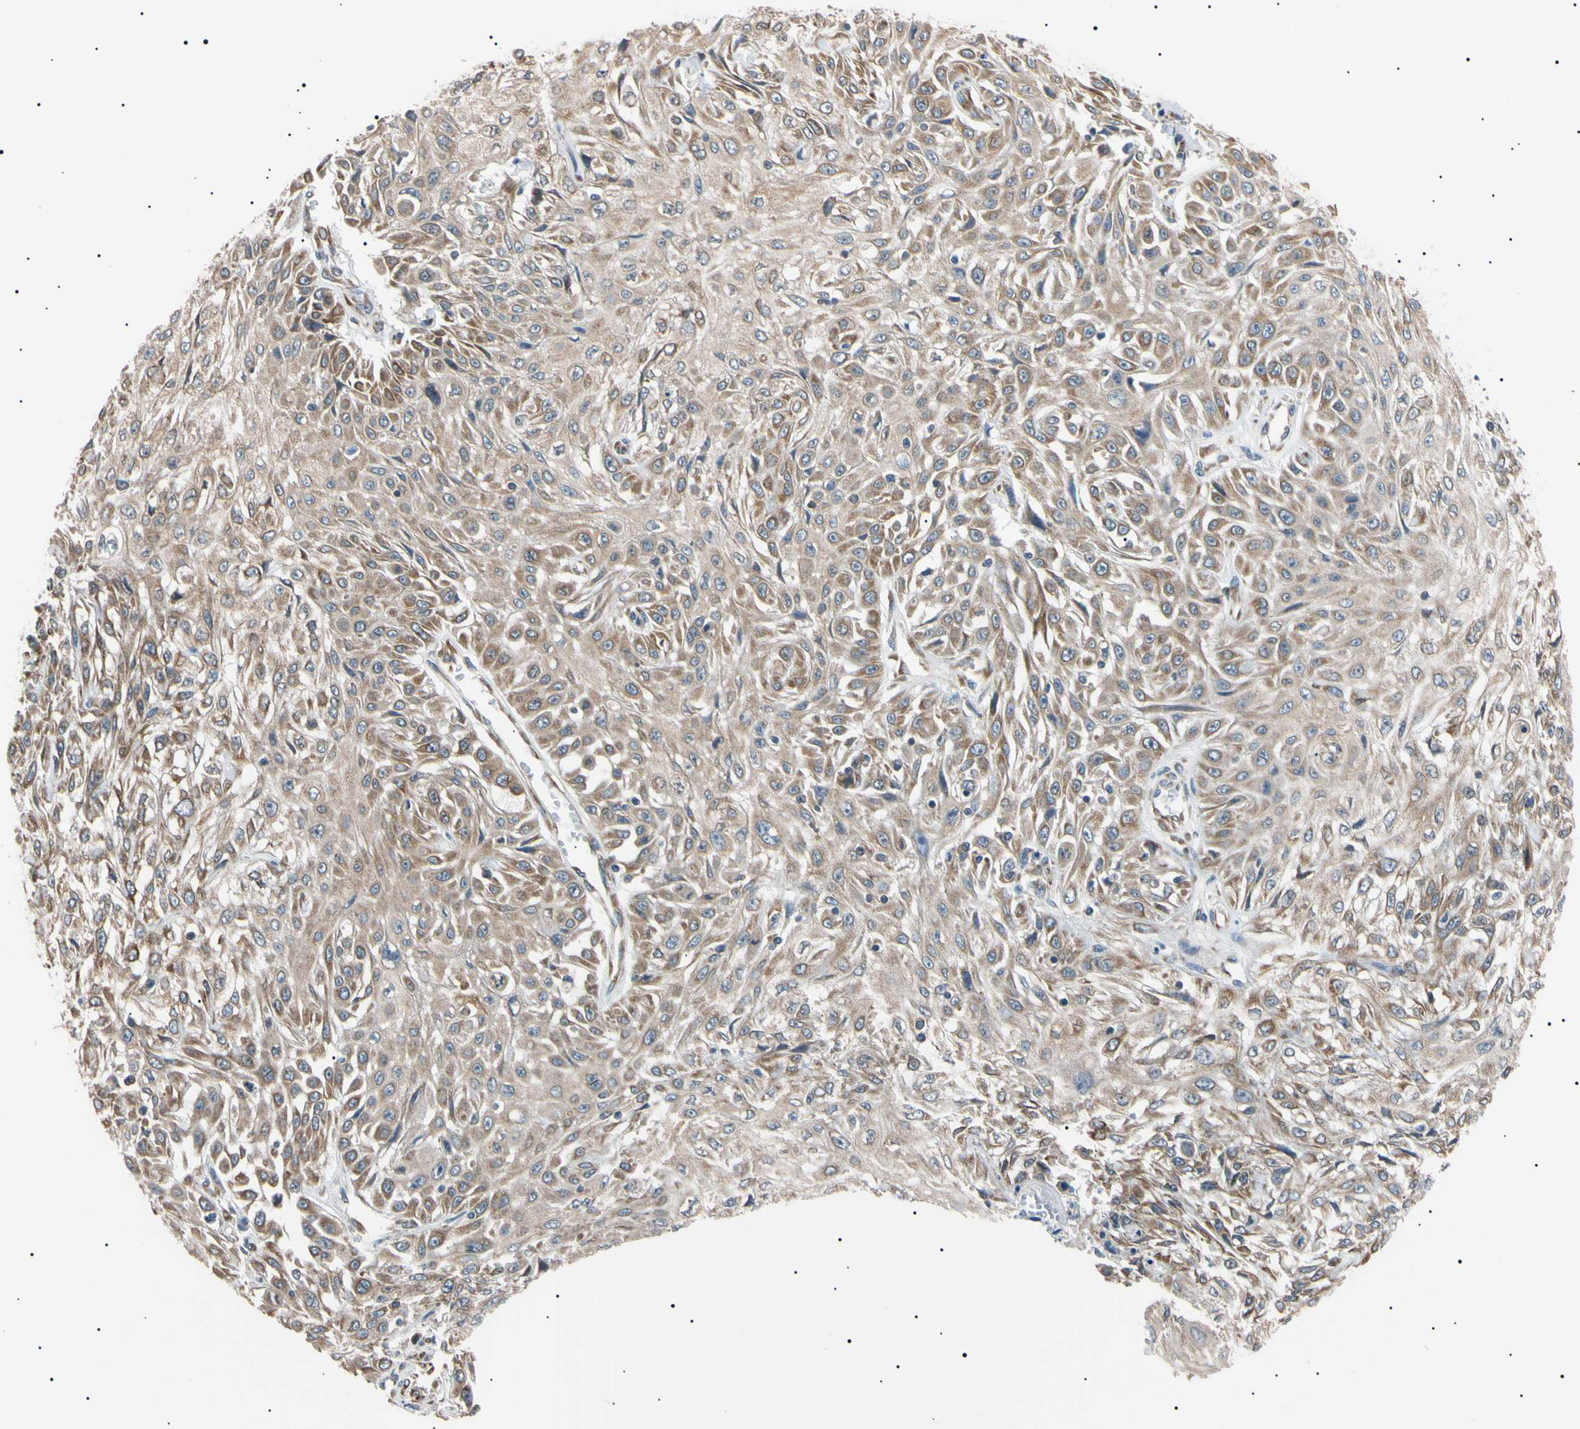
{"staining": {"intensity": "moderate", "quantity": ">75%", "location": "cytoplasmic/membranous"}, "tissue": "skin cancer", "cell_type": "Tumor cells", "image_type": "cancer", "snomed": [{"axis": "morphology", "description": "Squamous cell carcinoma, NOS"}, {"axis": "morphology", "description": "Squamous cell carcinoma, metastatic, NOS"}, {"axis": "topography", "description": "Skin"}, {"axis": "topography", "description": "Lymph node"}], "caption": "Immunohistochemistry (IHC) (DAB (3,3'-diaminobenzidine)) staining of skin cancer reveals moderate cytoplasmic/membranous protein staining in approximately >75% of tumor cells. (IHC, brightfield microscopy, high magnification).", "gene": "VAPA", "patient": {"sex": "male", "age": 75}}